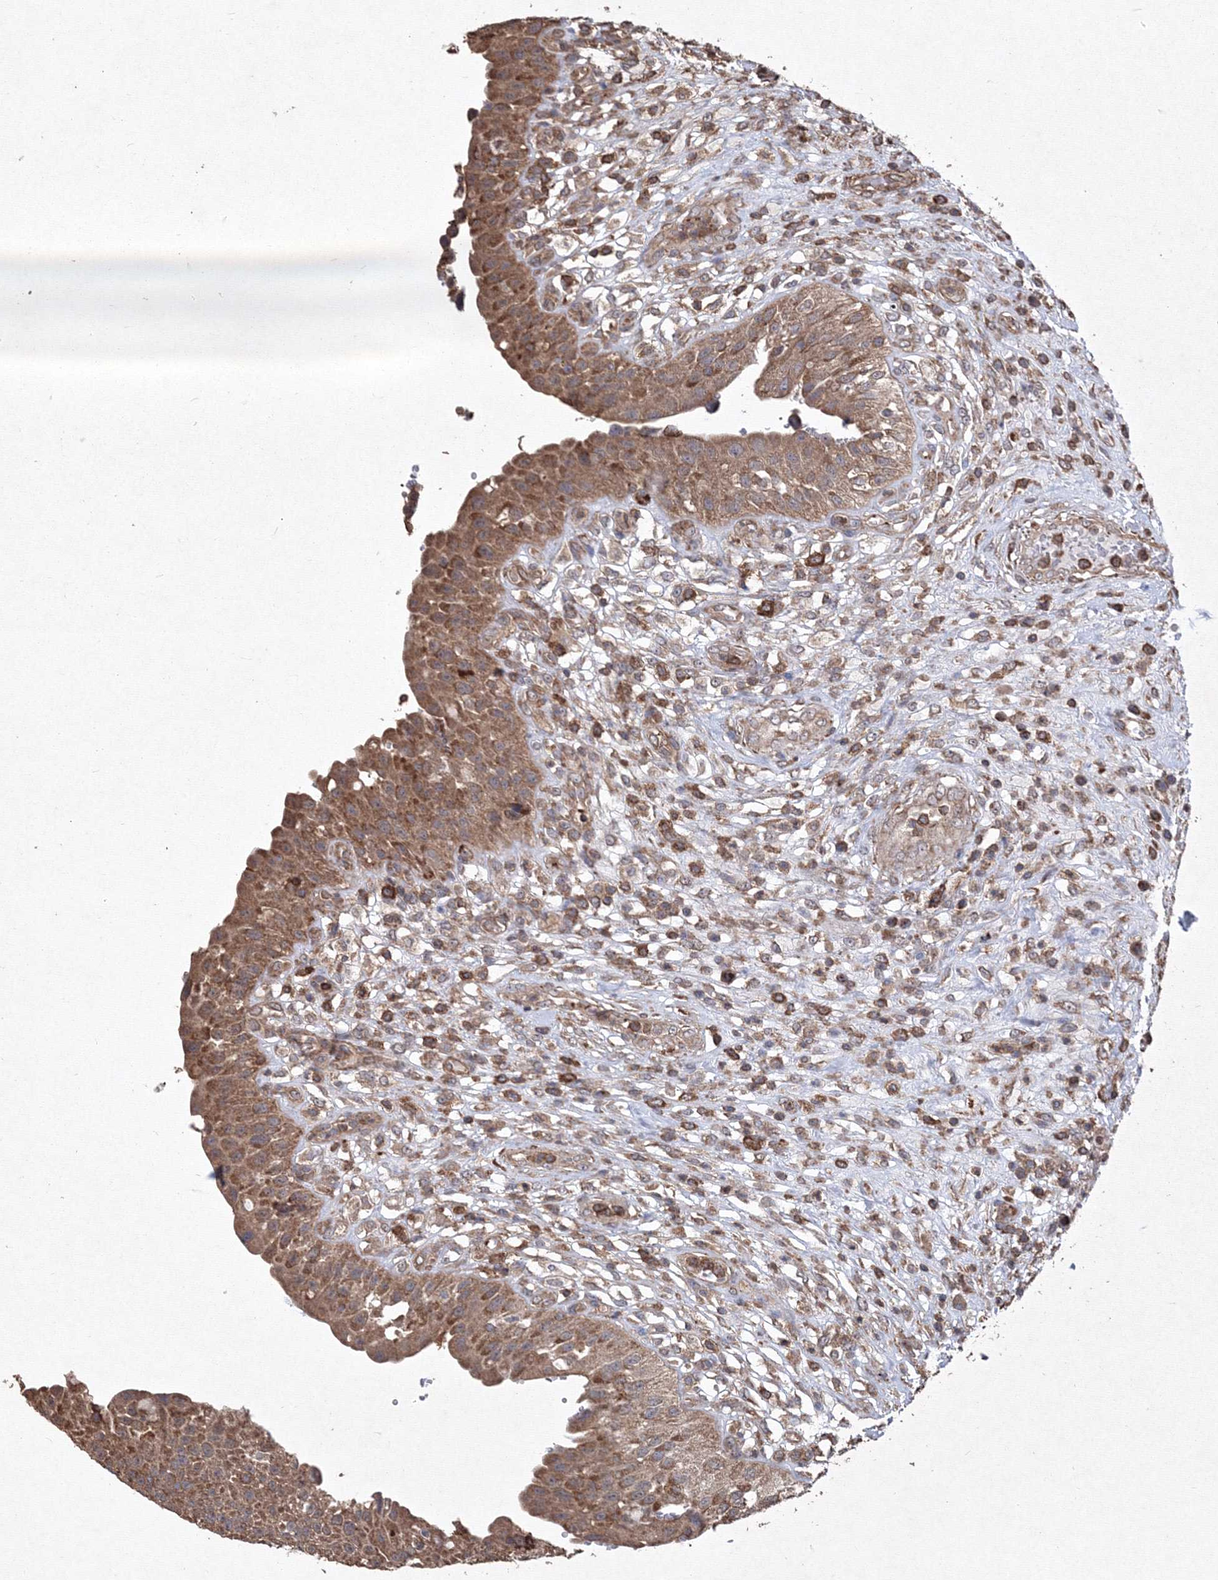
{"staining": {"intensity": "moderate", "quantity": ">75%", "location": "cytoplasmic/membranous"}, "tissue": "urinary bladder", "cell_type": "Urothelial cells", "image_type": "normal", "snomed": [{"axis": "morphology", "description": "Normal tissue, NOS"}, {"axis": "topography", "description": "Urinary bladder"}], "caption": "Protein expression analysis of normal human urinary bladder reveals moderate cytoplasmic/membranous positivity in approximately >75% of urothelial cells.", "gene": "TMEM139", "patient": {"sex": "female", "age": 62}}